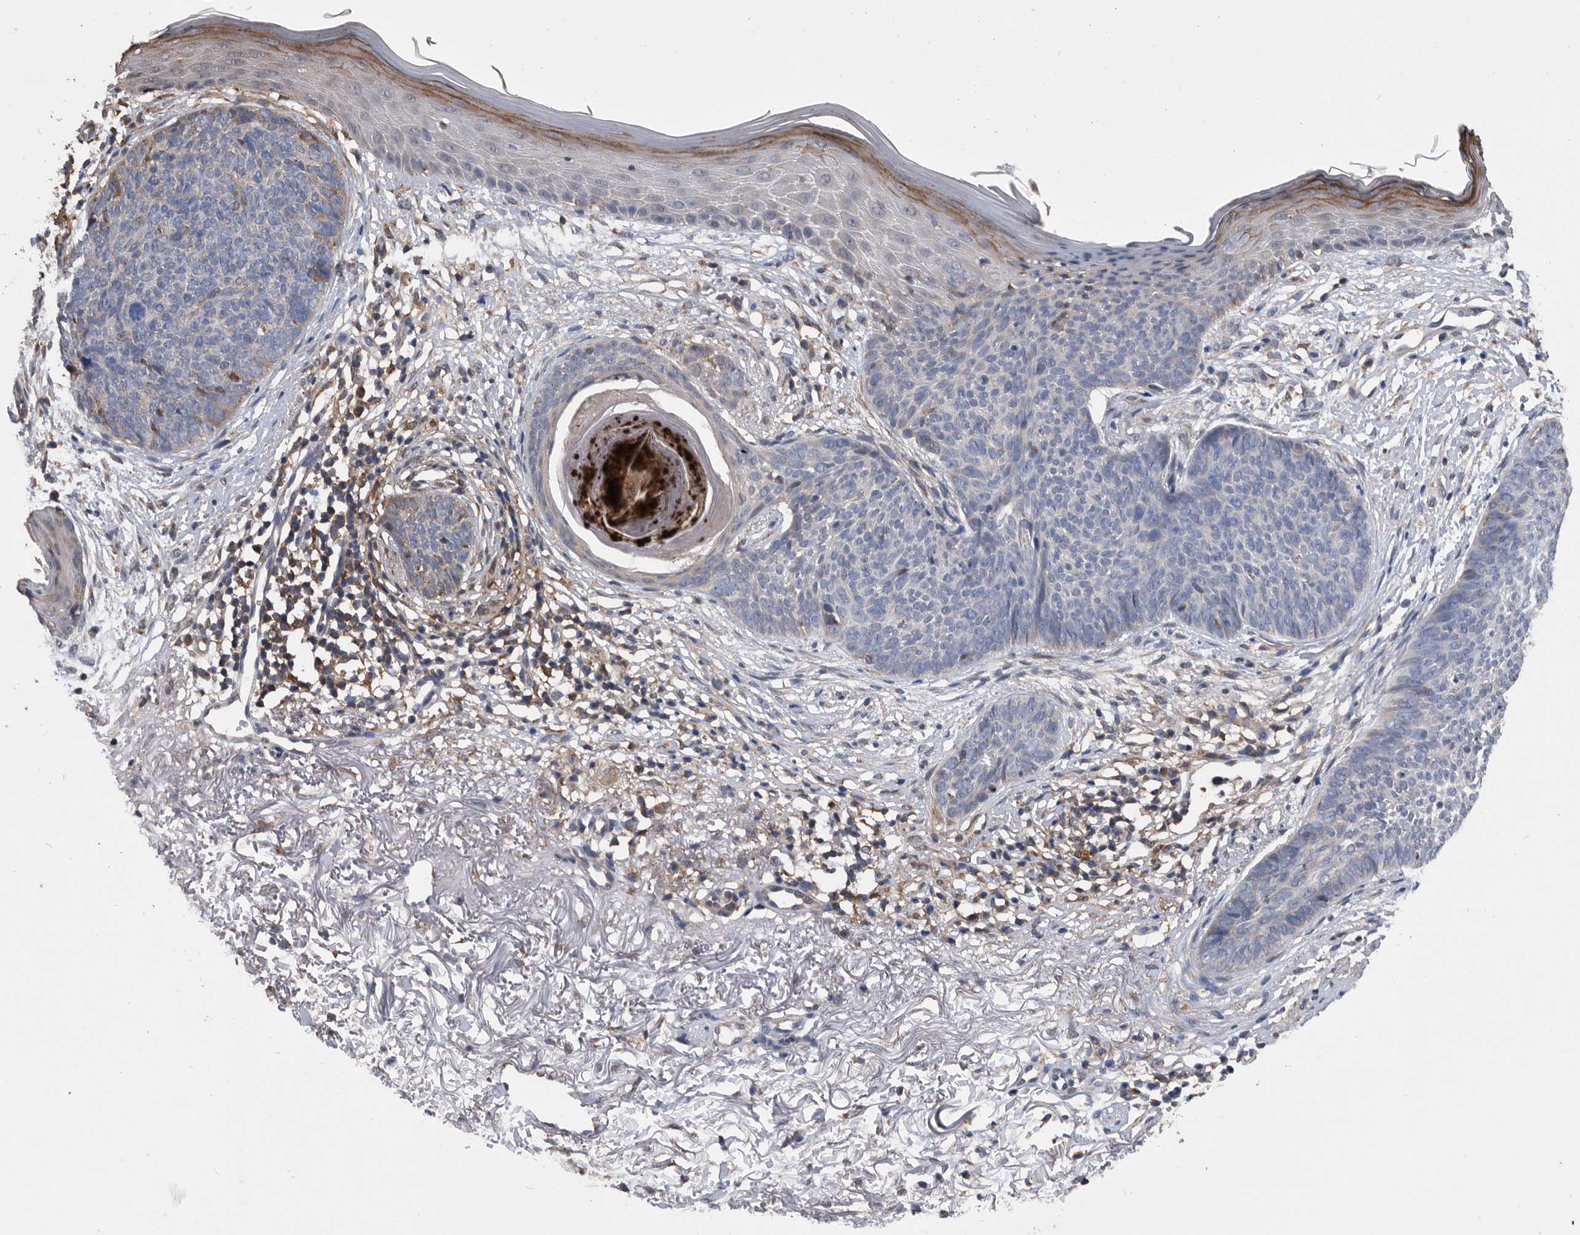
{"staining": {"intensity": "weak", "quantity": "<25%", "location": "cytoplasmic/membranous"}, "tissue": "skin cancer", "cell_type": "Tumor cells", "image_type": "cancer", "snomed": [{"axis": "morphology", "description": "Basal cell carcinoma"}, {"axis": "topography", "description": "Skin"}], "caption": "Immunohistochemistry histopathology image of skin cancer (basal cell carcinoma) stained for a protein (brown), which displays no positivity in tumor cells.", "gene": "NRBP1", "patient": {"sex": "female", "age": 70}}